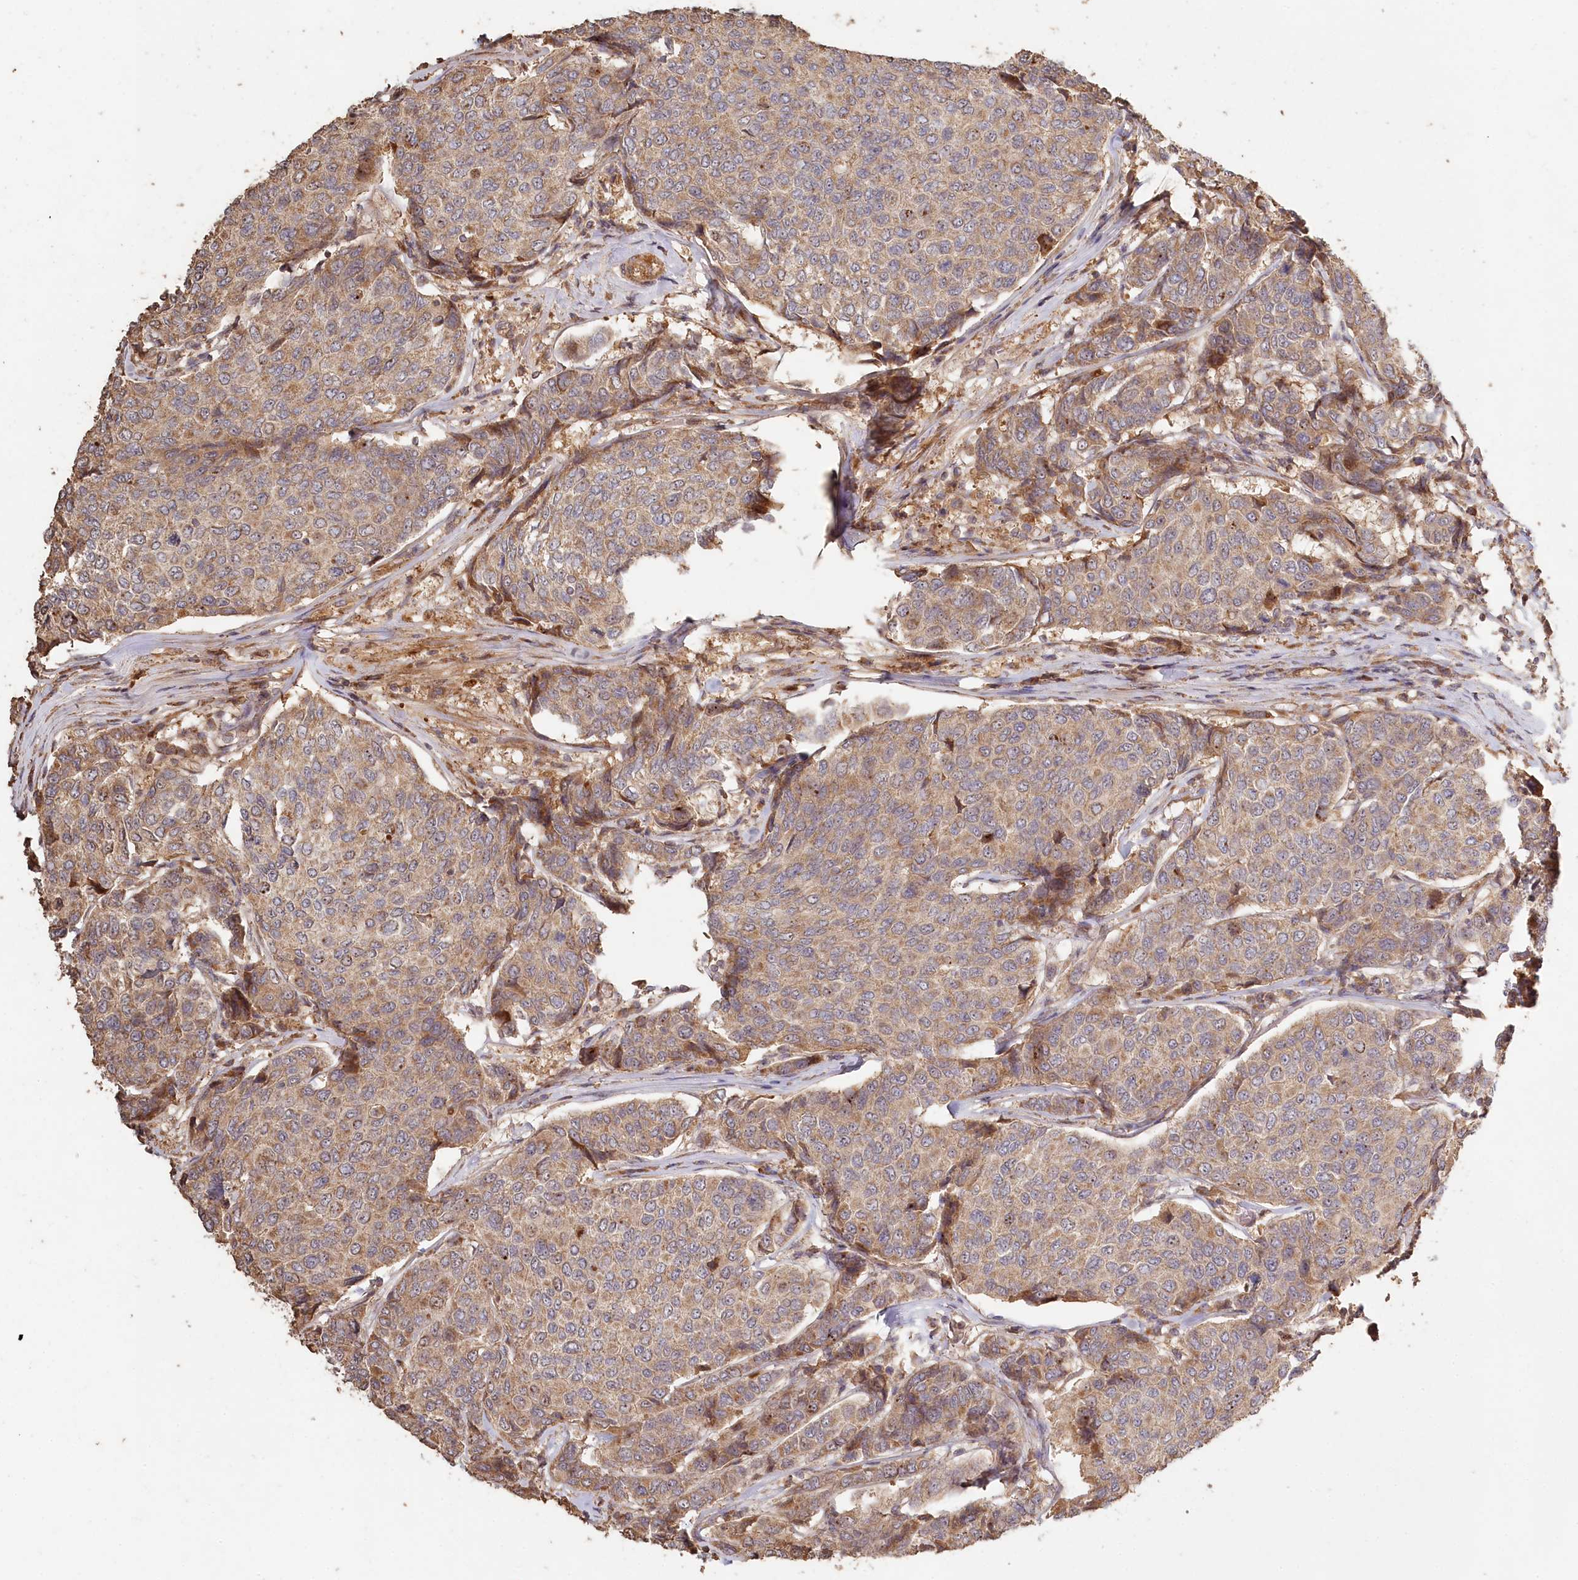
{"staining": {"intensity": "moderate", "quantity": "25%-75%", "location": "cytoplasmic/membranous"}, "tissue": "breast cancer", "cell_type": "Tumor cells", "image_type": "cancer", "snomed": [{"axis": "morphology", "description": "Duct carcinoma"}, {"axis": "topography", "description": "Breast"}], "caption": "A photomicrograph of human breast cancer stained for a protein demonstrates moderate cytoplasmic/membranous brown staining in tumor cells.", "gene": "HAL", "patient": {"sex": "female", "age": 55}}